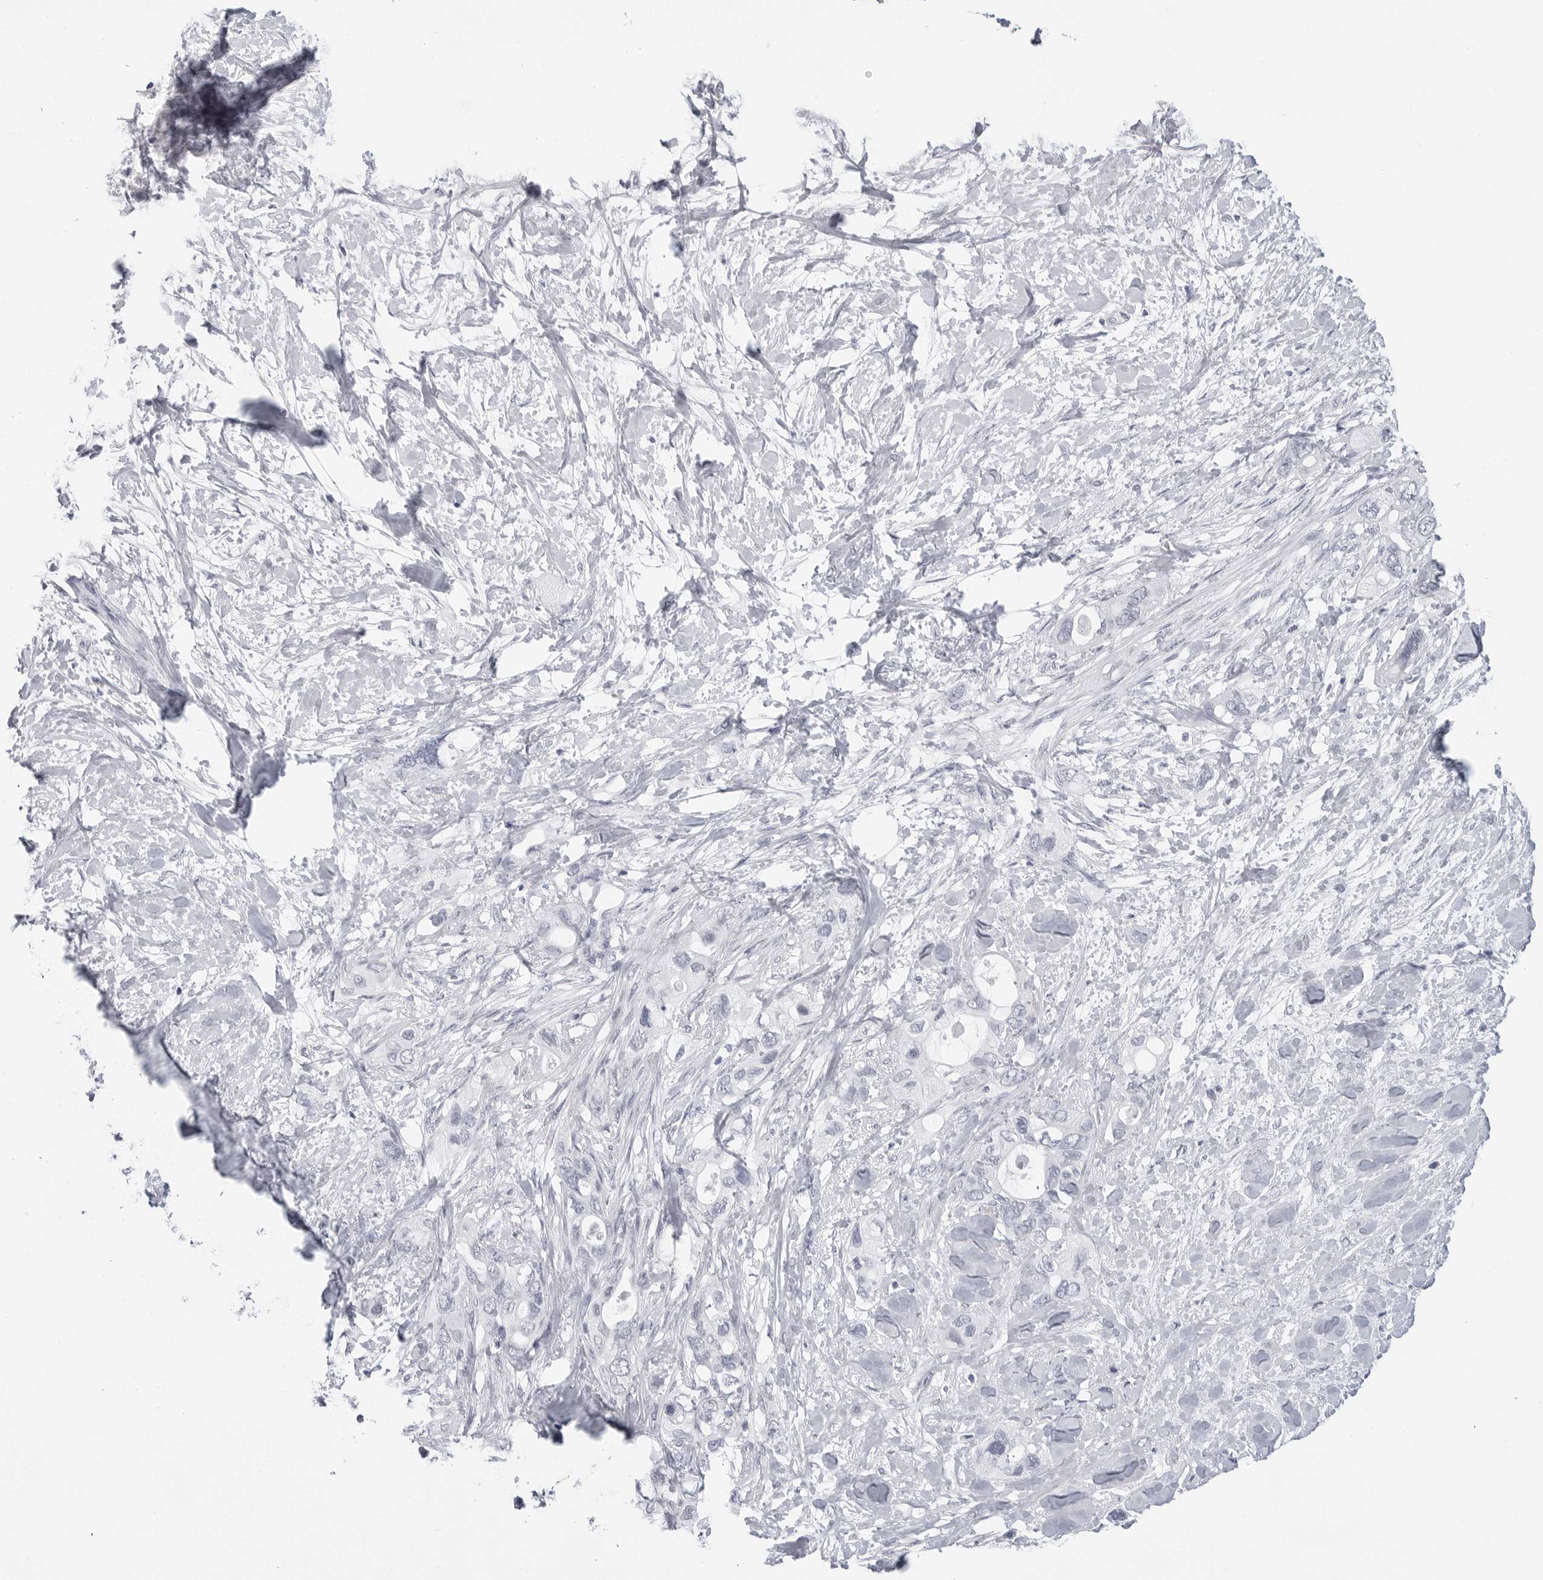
{"staining": {"intensity": "negative", "quantity": "none", "location": "none"}, "tissue": "pancreatic cancer", "cell_type": "Tumor cells", "image_type": "cancer", "snomed": [{"axis": "morphology", "description": "Adenocarcinoma, NOS"}, {"axis": "topography", "description": "Pancreas"}], "caption": "Tumor cells show no significant protein staining in pancreatic cancer.", "gene": "PGA3", "patient": {"sex": "female", "age": 56}}